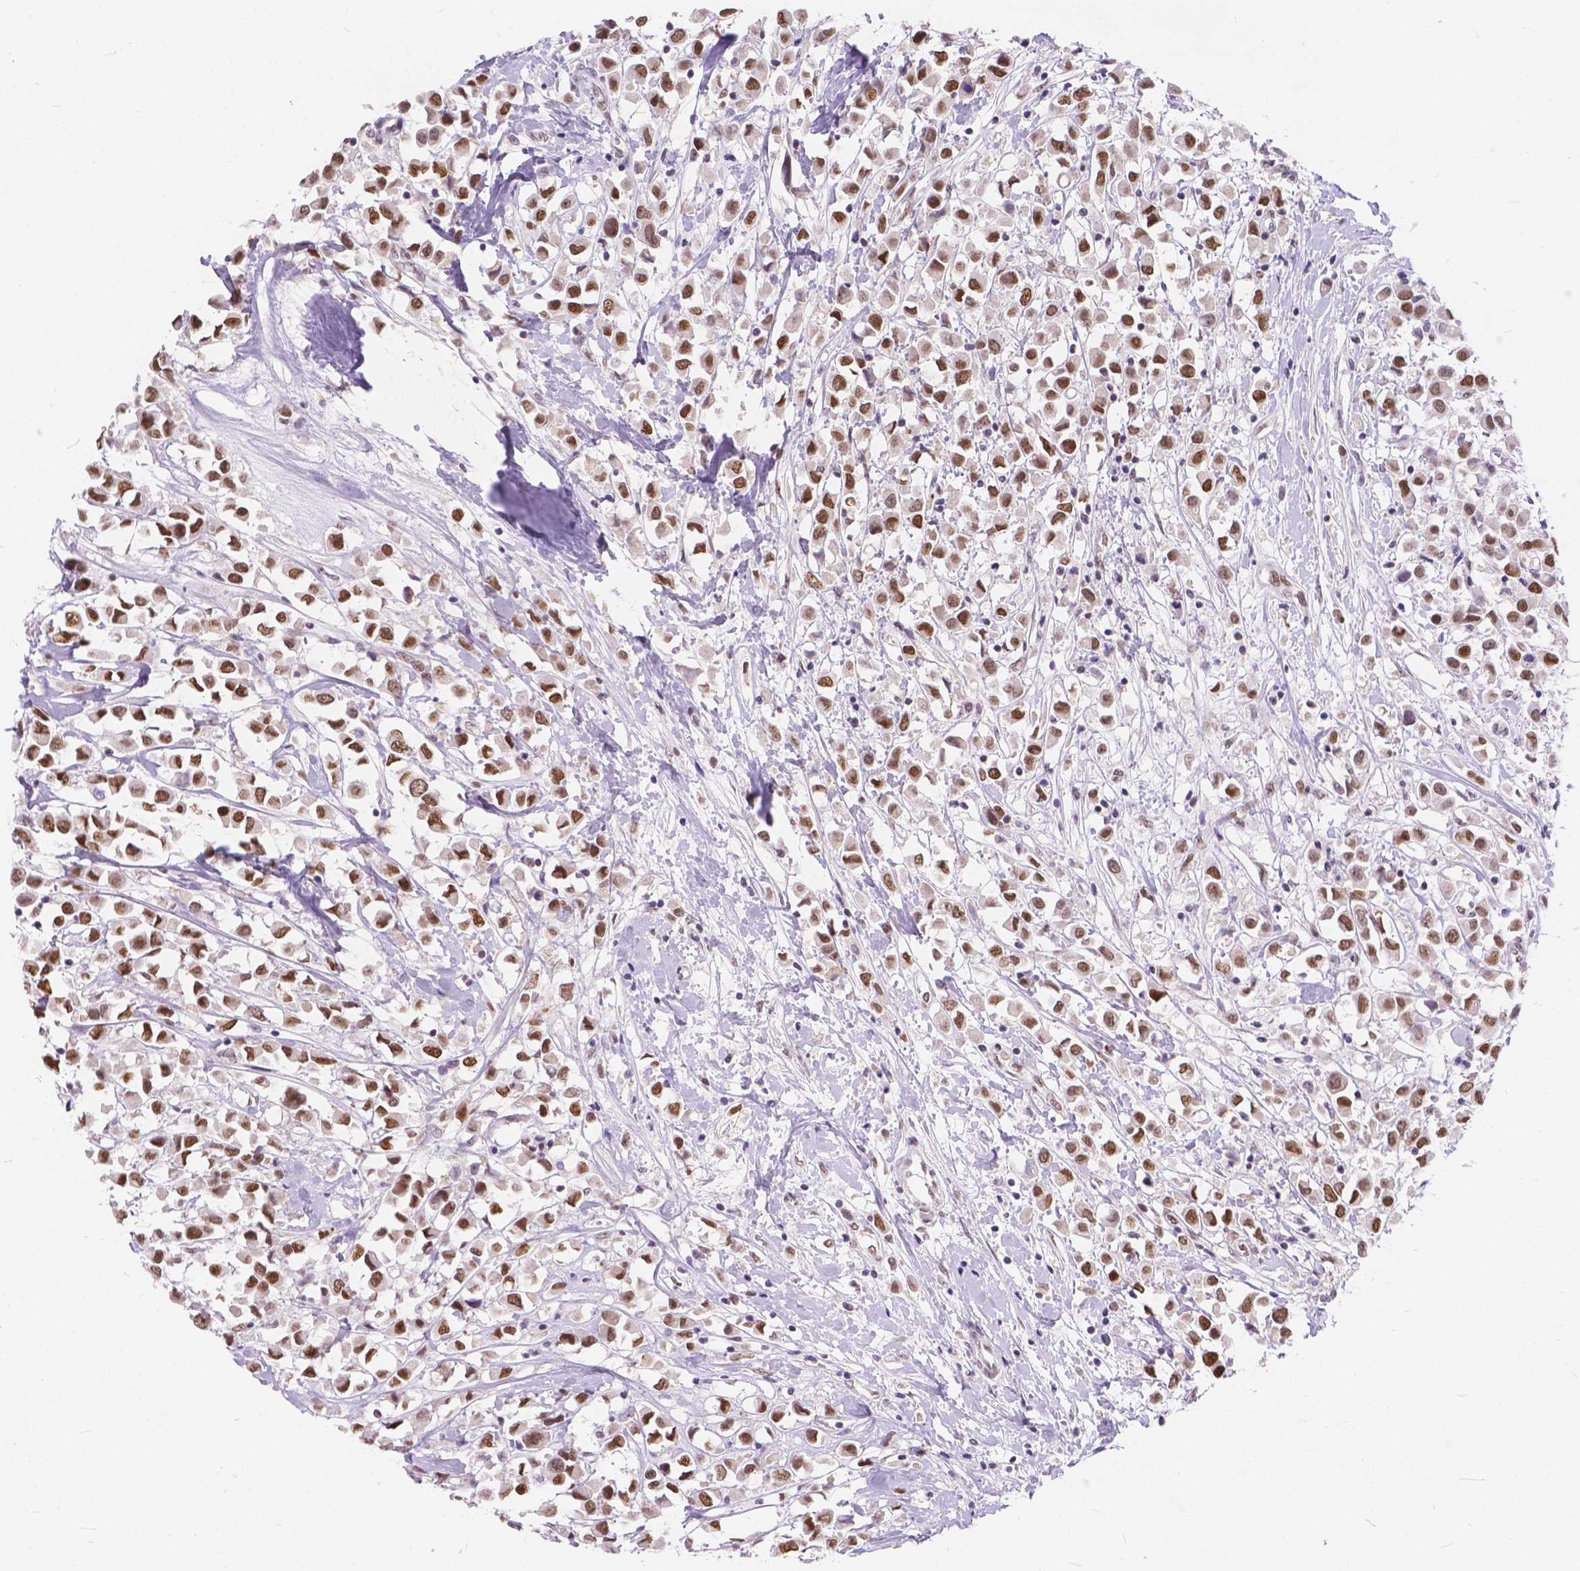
{"staining": {"intensity": "moderate", "quantity": ">75%", "location": "nuclear"}, "tissue": "breast cancer", "cell_type": "Tumor cells", "image_type": "cancer", "snomed": [{"axis": "morphology", "description": "Duct carcinoma"}, {"axis": "topography", "description": "Breast"}], "caption": "Moderate nuclear positivity is appreciated in approximately >75% of tumor cells in invasive ductal carcinoma (breast). (DAB (3,3'-diaminobenzidine) IHC, brown staining for protein, blue staining for nuclei).", "gene": "FAM53A", "patient": {"sex": "female", "age": 61}}